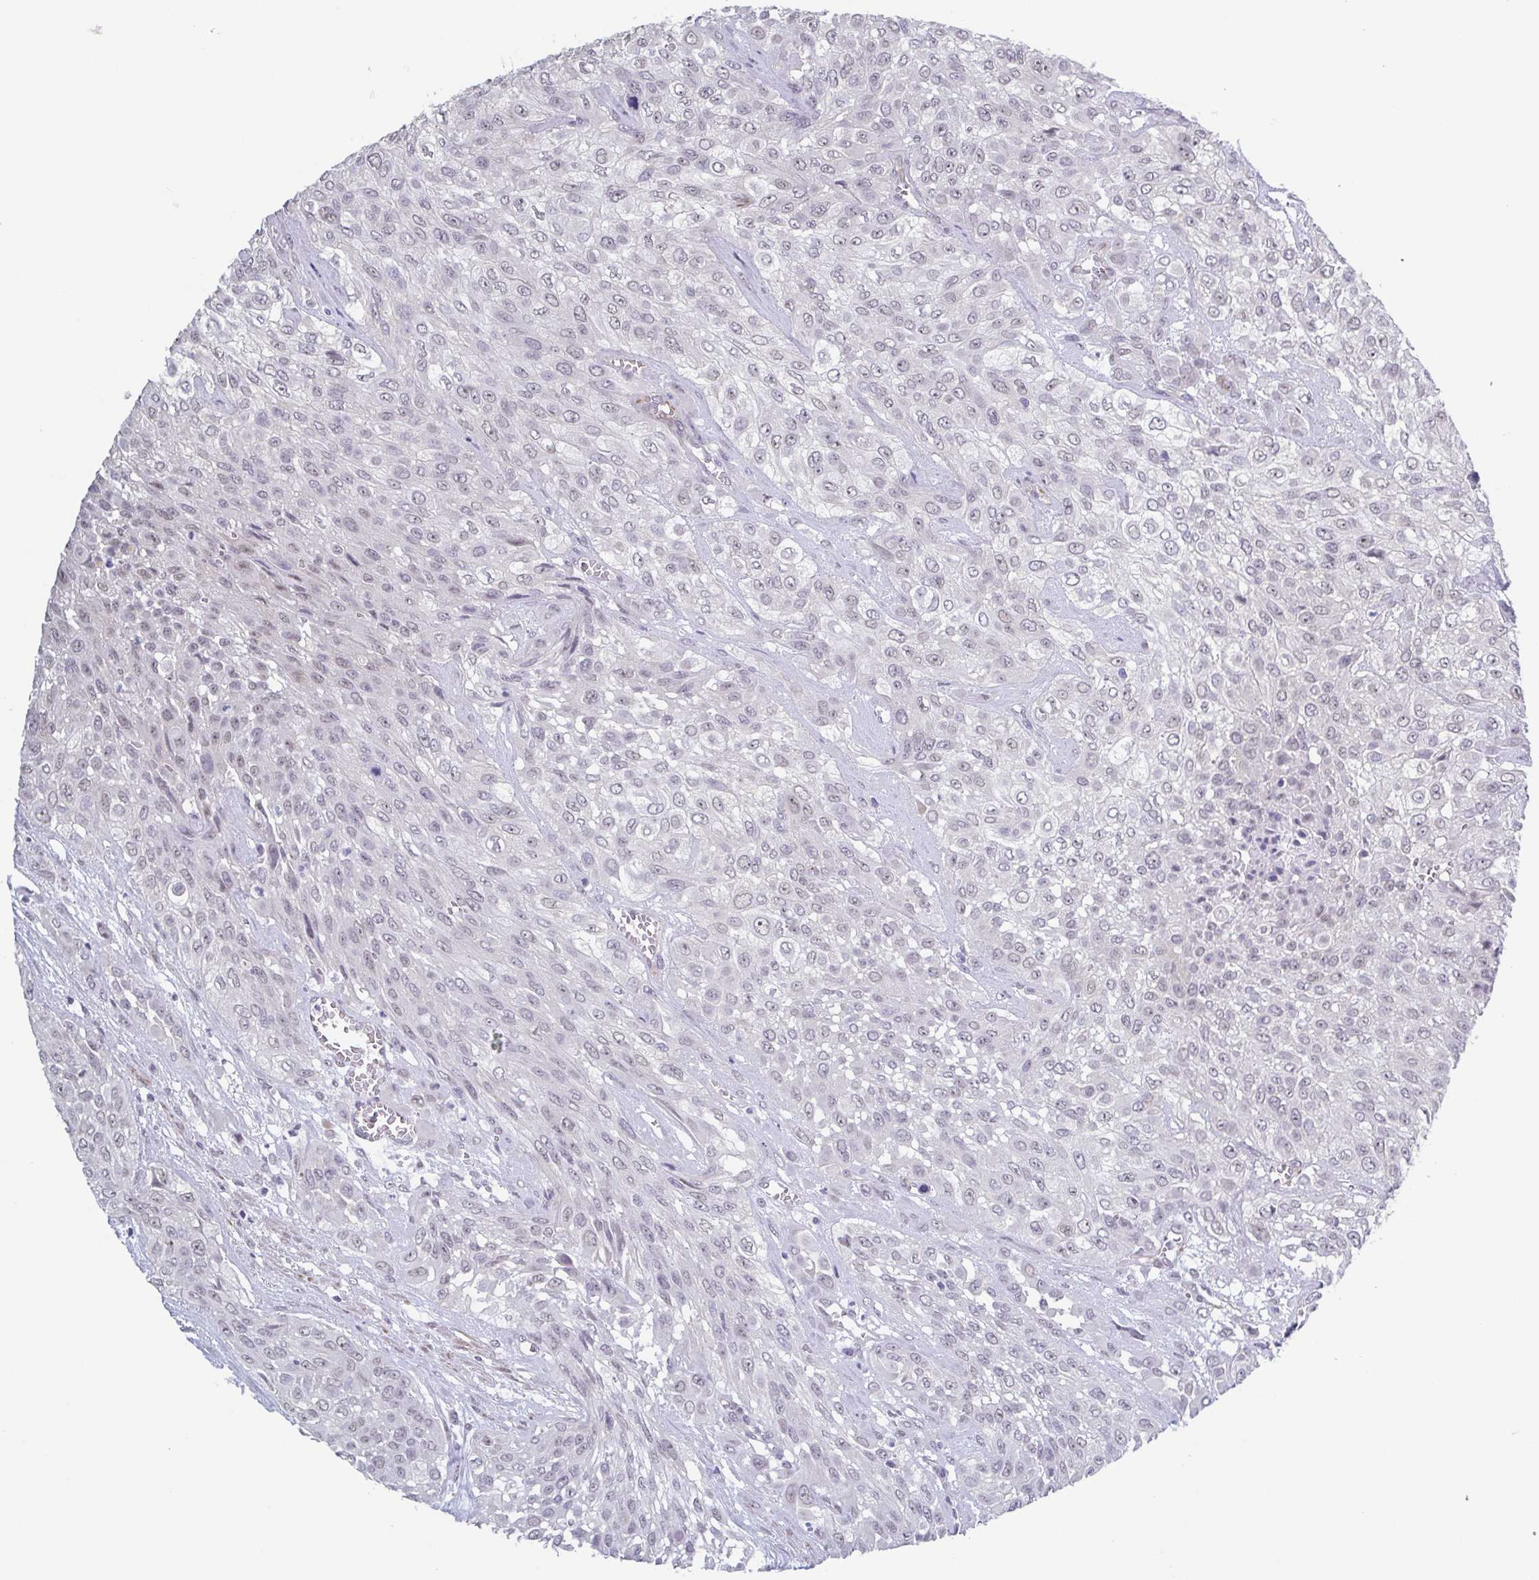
{"staining": {"intensity": "negative", "quantity": "none", "location": "none"}, "tissue": "urothelial cancer", "cell_type": "Tumor cells", "image_type": "cancer", "snomed": [{"axis": "morphology", "description": "Urothelial carcinoma, High grade"}, {"axis": "topography", "description": "Urinary bladder"}], "caption": "Histopathology image shows no significant protein positivity in tumor cells of urothelial cancer.", "gene": "TMEM92", "patient": {"sex": "male", "age": 57}}